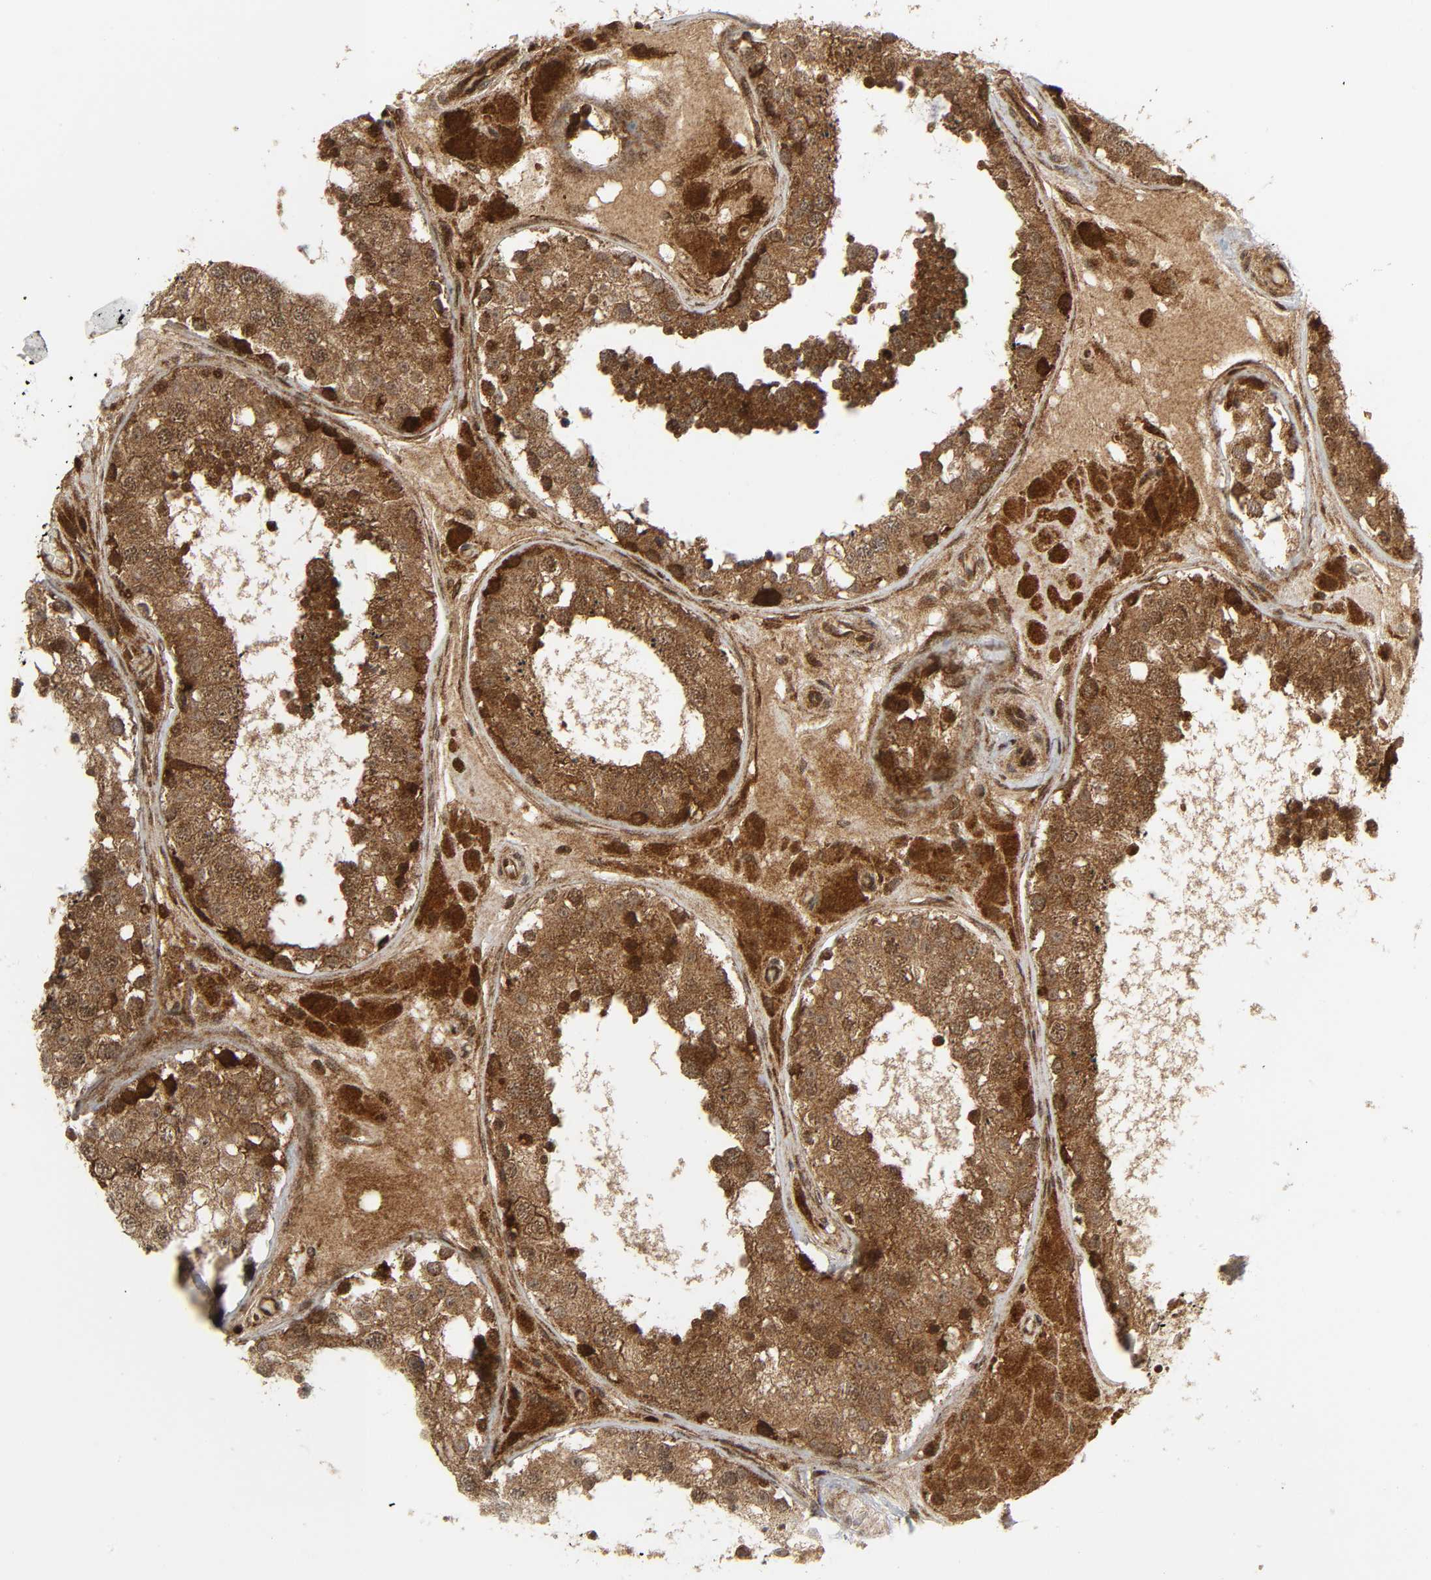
{"staining": {"intensity": "strong", "quantity": ">75%", "location": "cytoplasmic/membranous"}, "tissue": "testis", "cell_type": "Cells in seminiferous ducts", "image_type": "normal", "snomed": [{"axis": "morphology", "description": "Normal tissue, NOS"}, {"axis": "topography", "description": "Testis"}], "caption": "Brown immunohistochemical staining in benign human testis shows strong cytoplasmic/membranous positivity in about >75% of cells in seminiferous ducts.", "gene": "CHUK", "patient": {"sex": "male", "age": 26}}